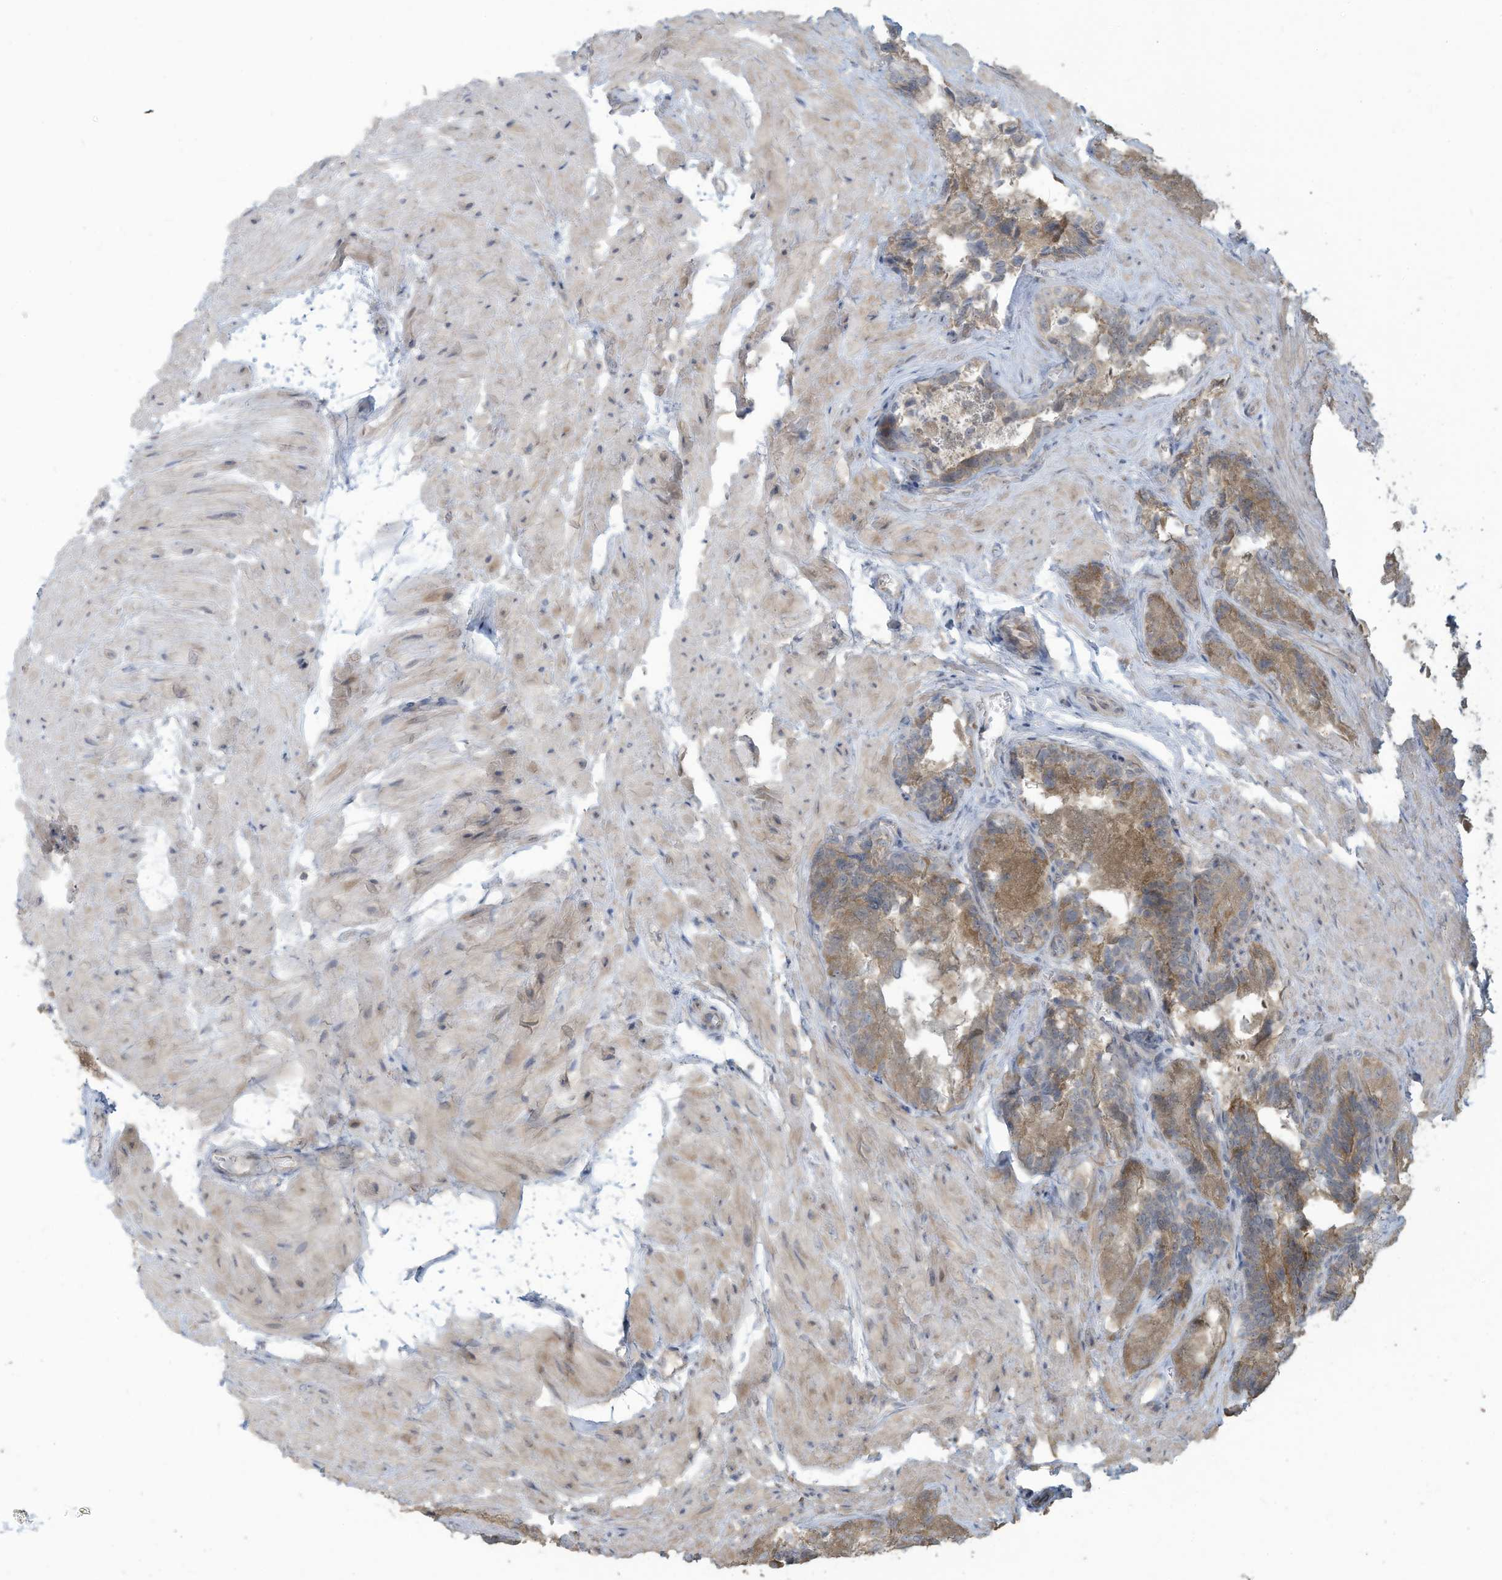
{"staining": {"intensity": "weak", "quantity": ">75%", "location": "cytoplasmic/membranous"}, "tissue": "seminal vesicle", "cell_type": "Glandular cells", "image_type": "normal", "snomed": [{"axis": "morphology", "description": "Normal tissue, NOS"}, {"axis": "topography", "description": "Seminal veicle"}, {"axis": "topography", "description": "Peripheral nerve tissue"}], "caption": "The micrograph shows a brown stain indicating the presence of a protein in the cytoplasmic/membranous of glandular cells in seminal vesicle. (DAB IHC with brightfield microscopy, high magnification).", "gene": "MAGIX", "patient": {"sex": "male", "age": 63}}